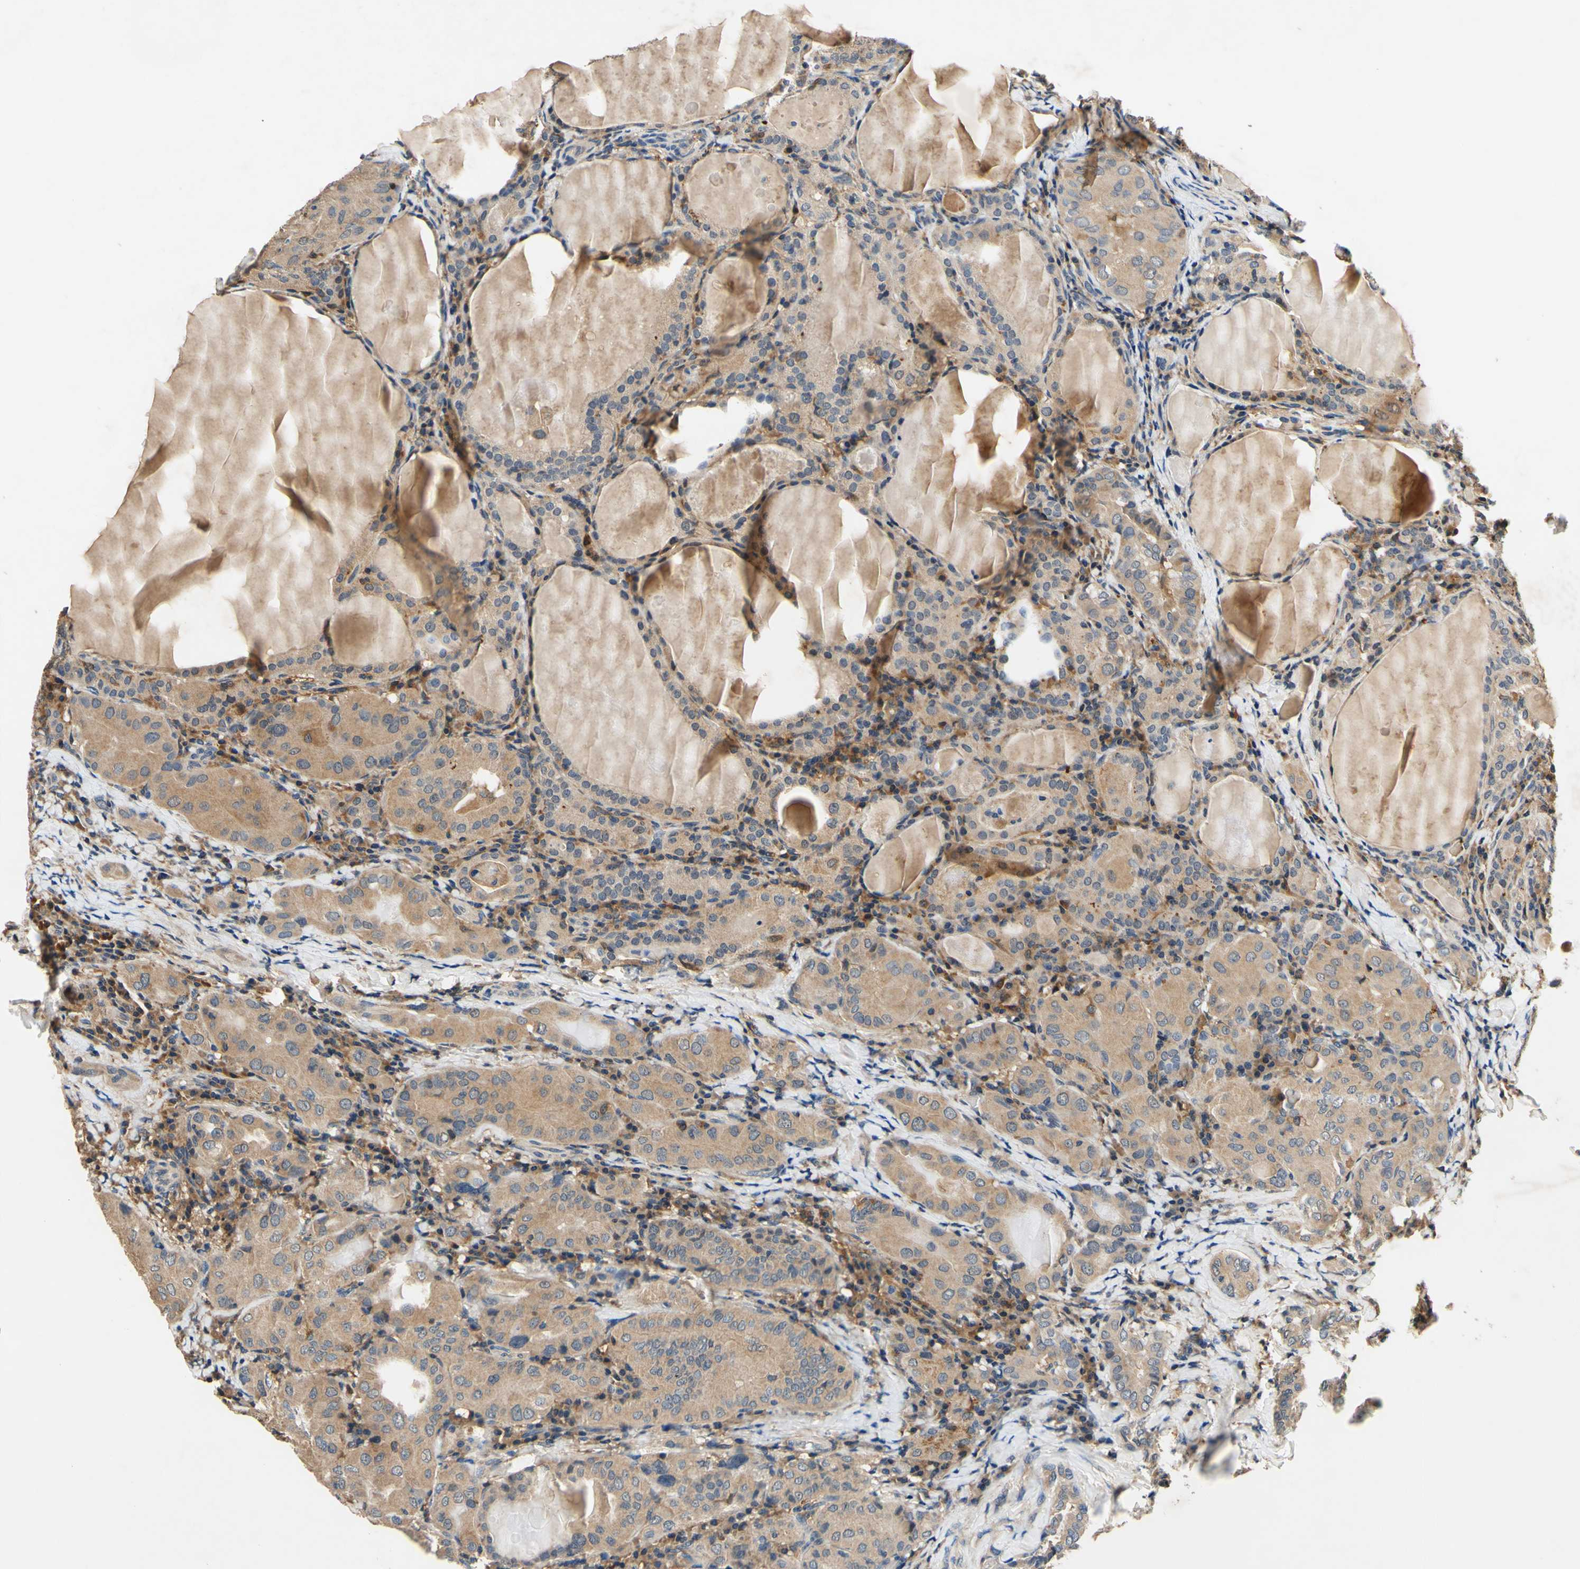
{"staining": {"intensity": "moderate", "quantity": "25%-75%", "location": "cytoplasmic/membranous"}, "tissue": "thyroid cancer", "cell_type": "Tumor cells", "image_type": "cancer", "snomed": [{"axis": "morphology", "description": "Papillary adenocarcinoma, NOS"}, {"axis": "topography", "description": "Thyroid gland"}], "caption": "Immunohistochemistry (IHC) (DAB) staining of human thyroid cancer (papillary adenocarcinoma) reveals moderate cytoplasmic/membranous protein staining in about 25%-75% of tumor cells.", "gene": "PLA2G4A", "patient": {"sex": "female", "age": 42}}